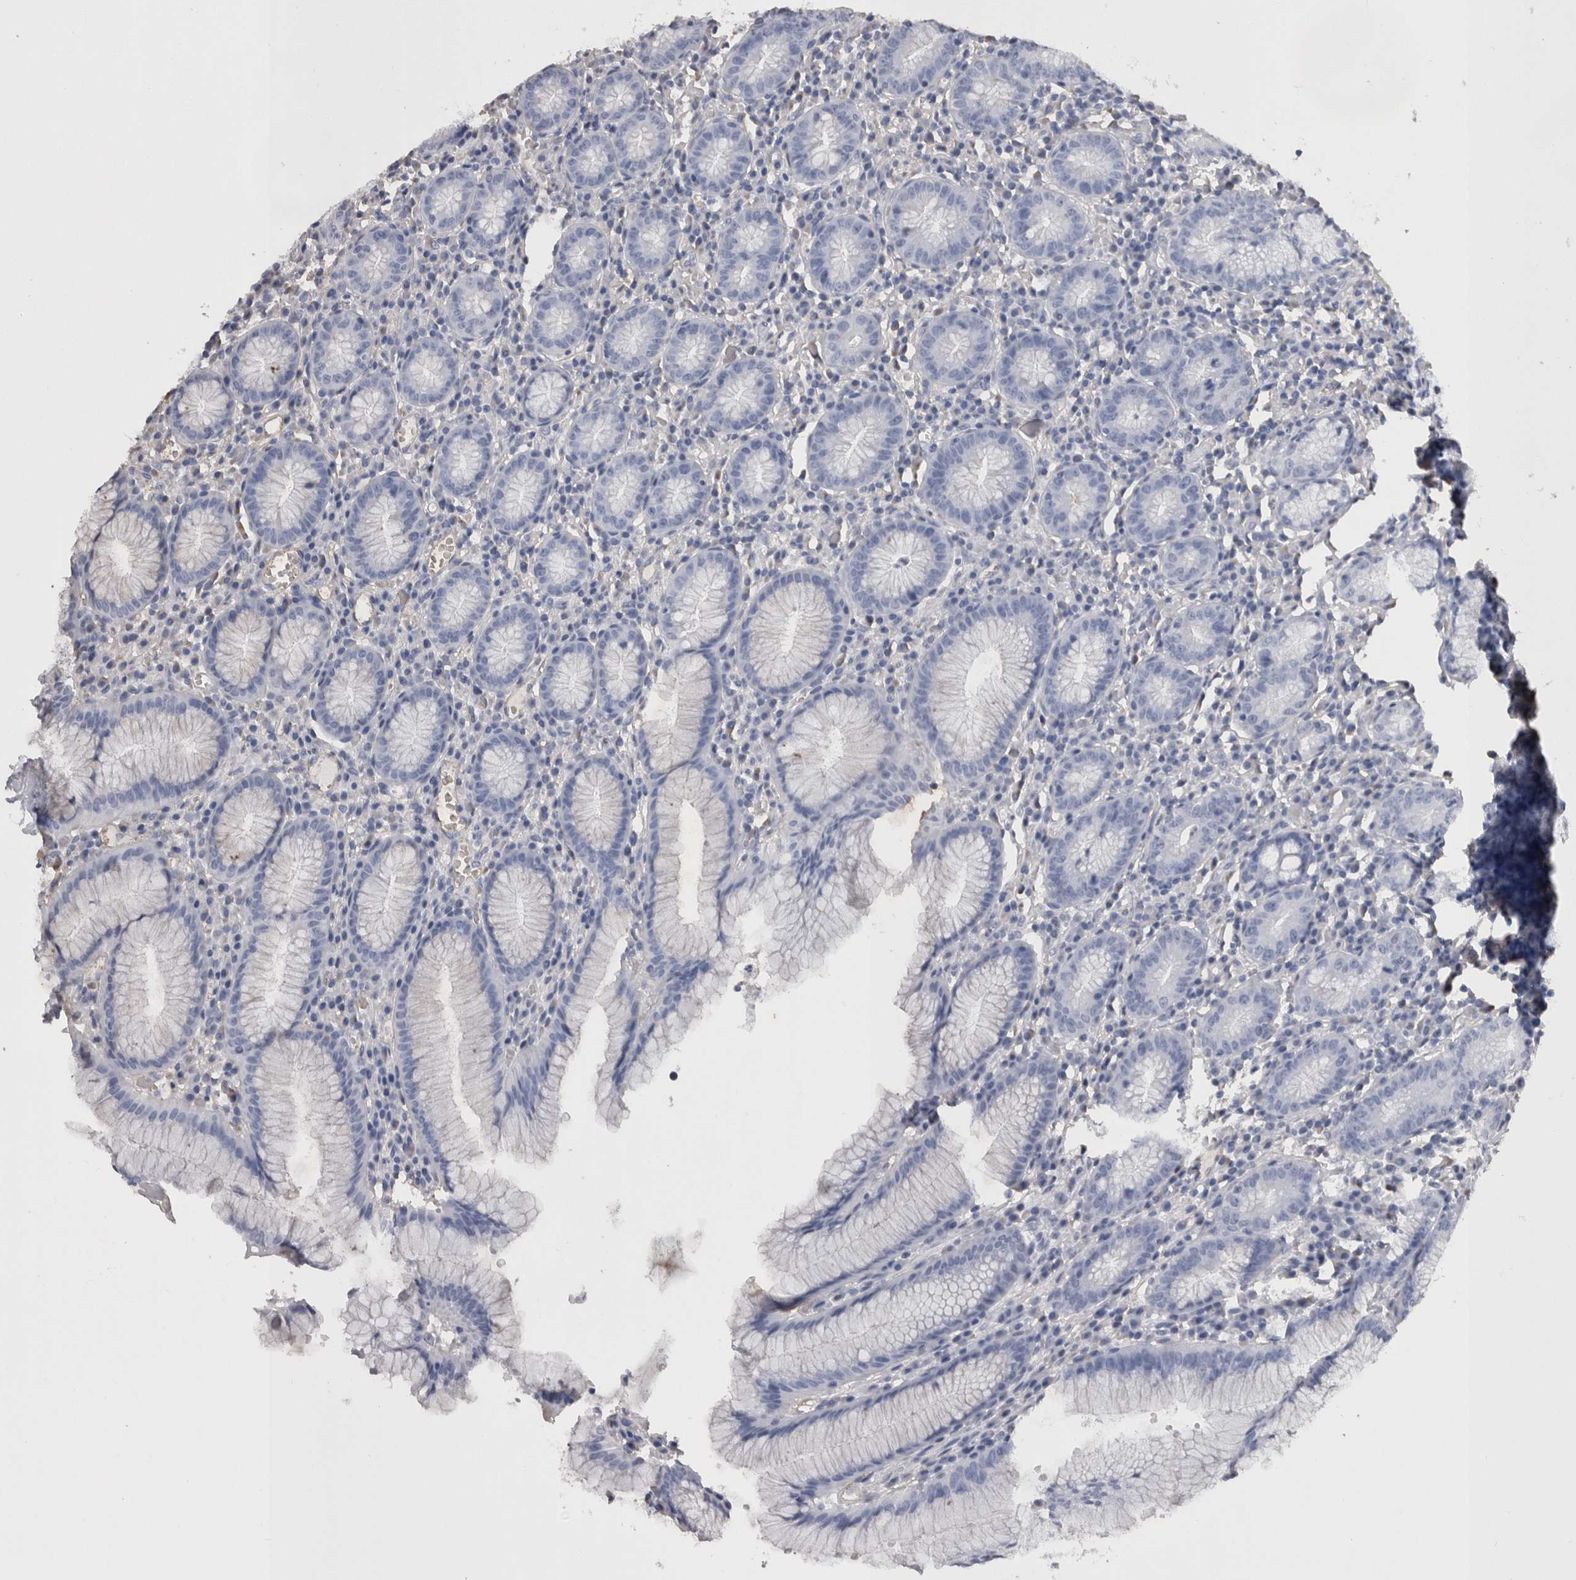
{"staining": {"intensity": "negative", "quantity": "none", "location": "none"}, "tissue": "stomach", "cell_type": "Glandular cells", "image_type": "normal", "snomed": [{"axis": "morphology", "description": "Normal tissue, NOS"}, {"axis": "topography", "description": "Stomach"}], "caption": "The photomicrograph displays no staining of glandular cells in unremarkable stomach.", "gene": "STC1", "patient": {"sex": "male", "age": 55}}